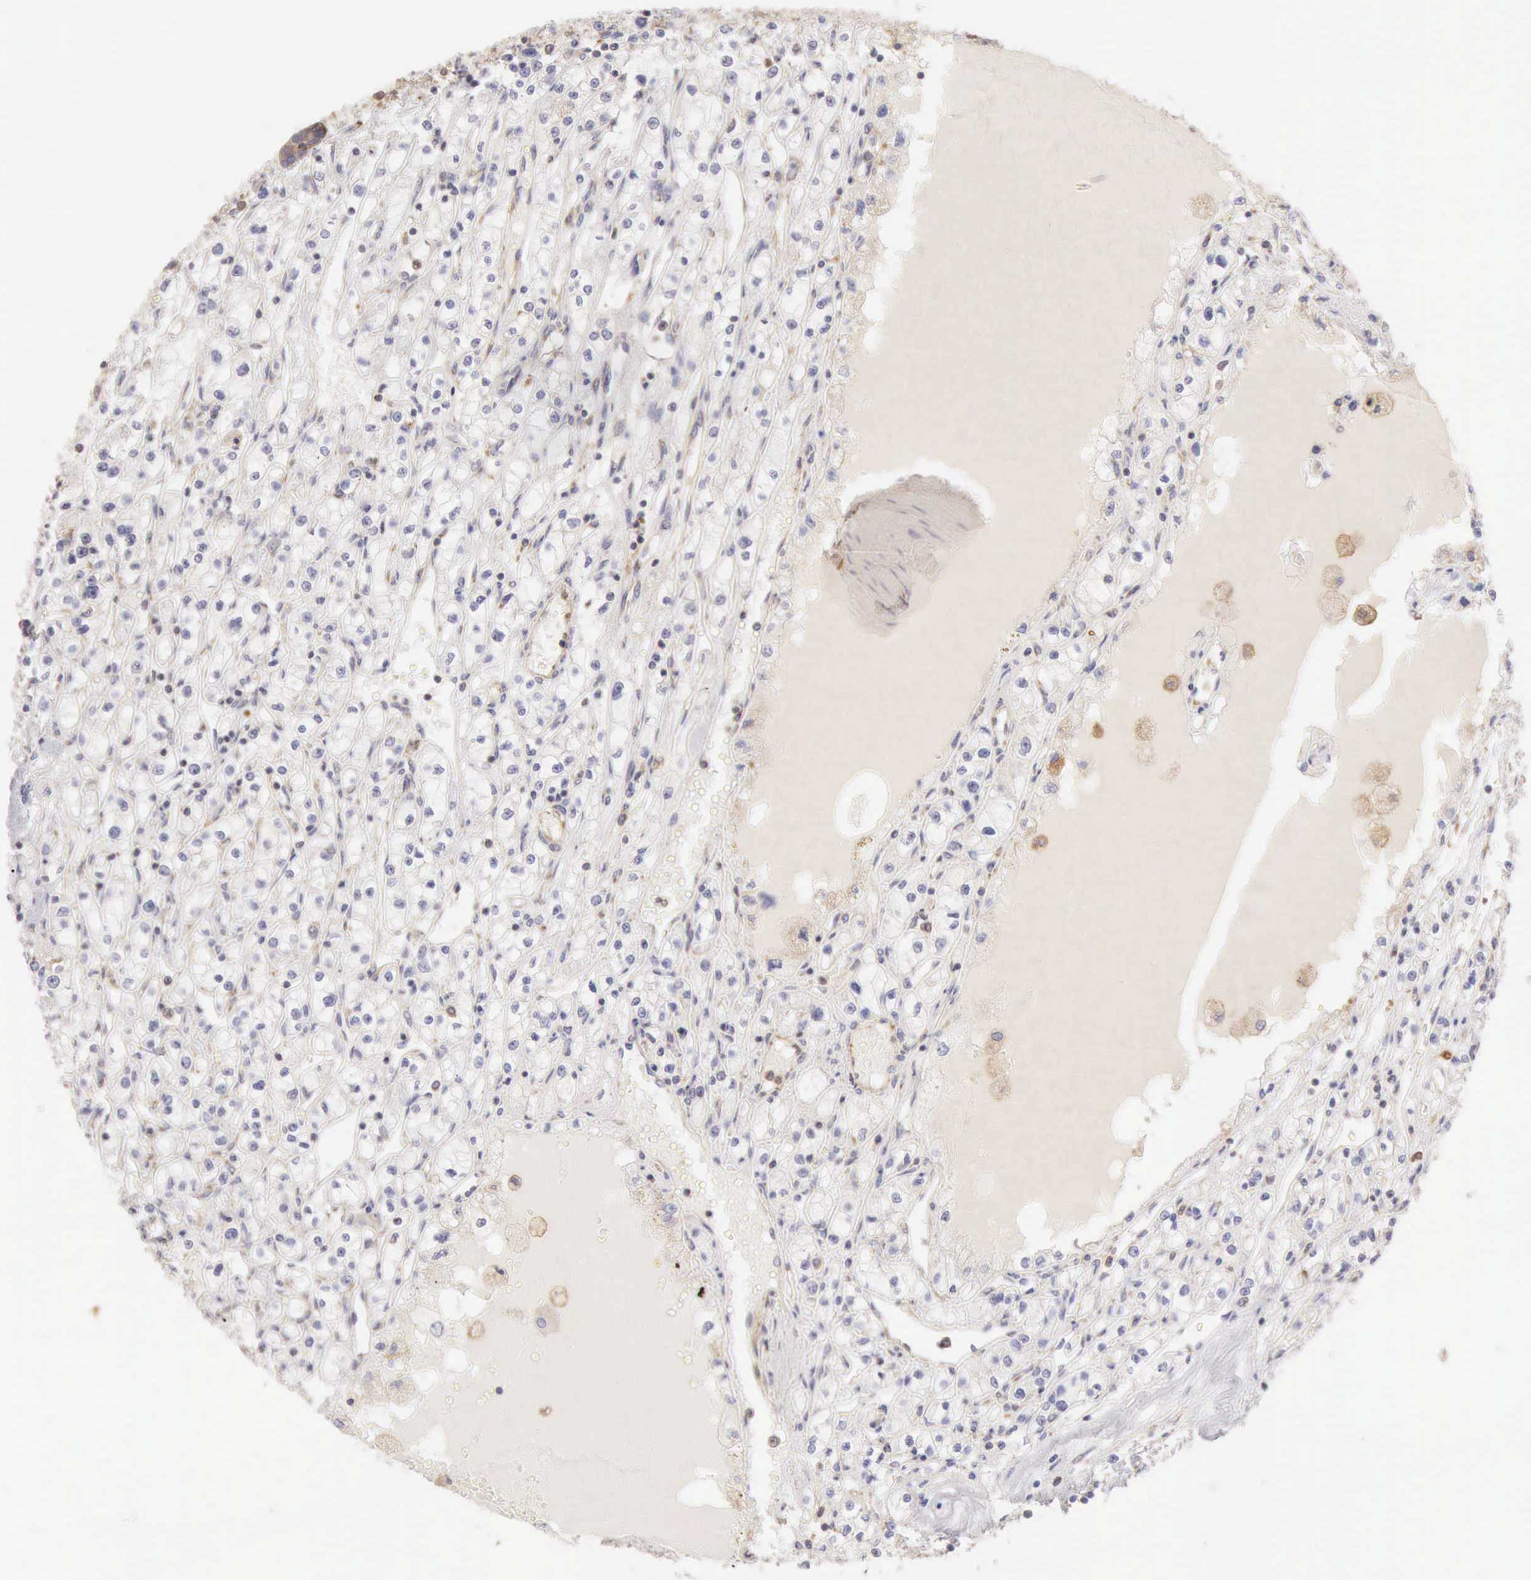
{"staining": {"intensity": "negative", "quantity": "none", "location": "none"}, "tissue": "renal cancer", "cell_type": "Tumor cells", "image_type": "cancer", "snomed": [{"axis": "morphology", "description": "Adenocarcinoma, NOS"}, {"axis": "topography", "description": "Kidney"}], "caption": "Immunohistochemical staining of adenocarcinoma (renal) displays no significant staining in tumor cells.", "gene": "ARHGAP4", "patient": {"sex": "male", "age": 56}}